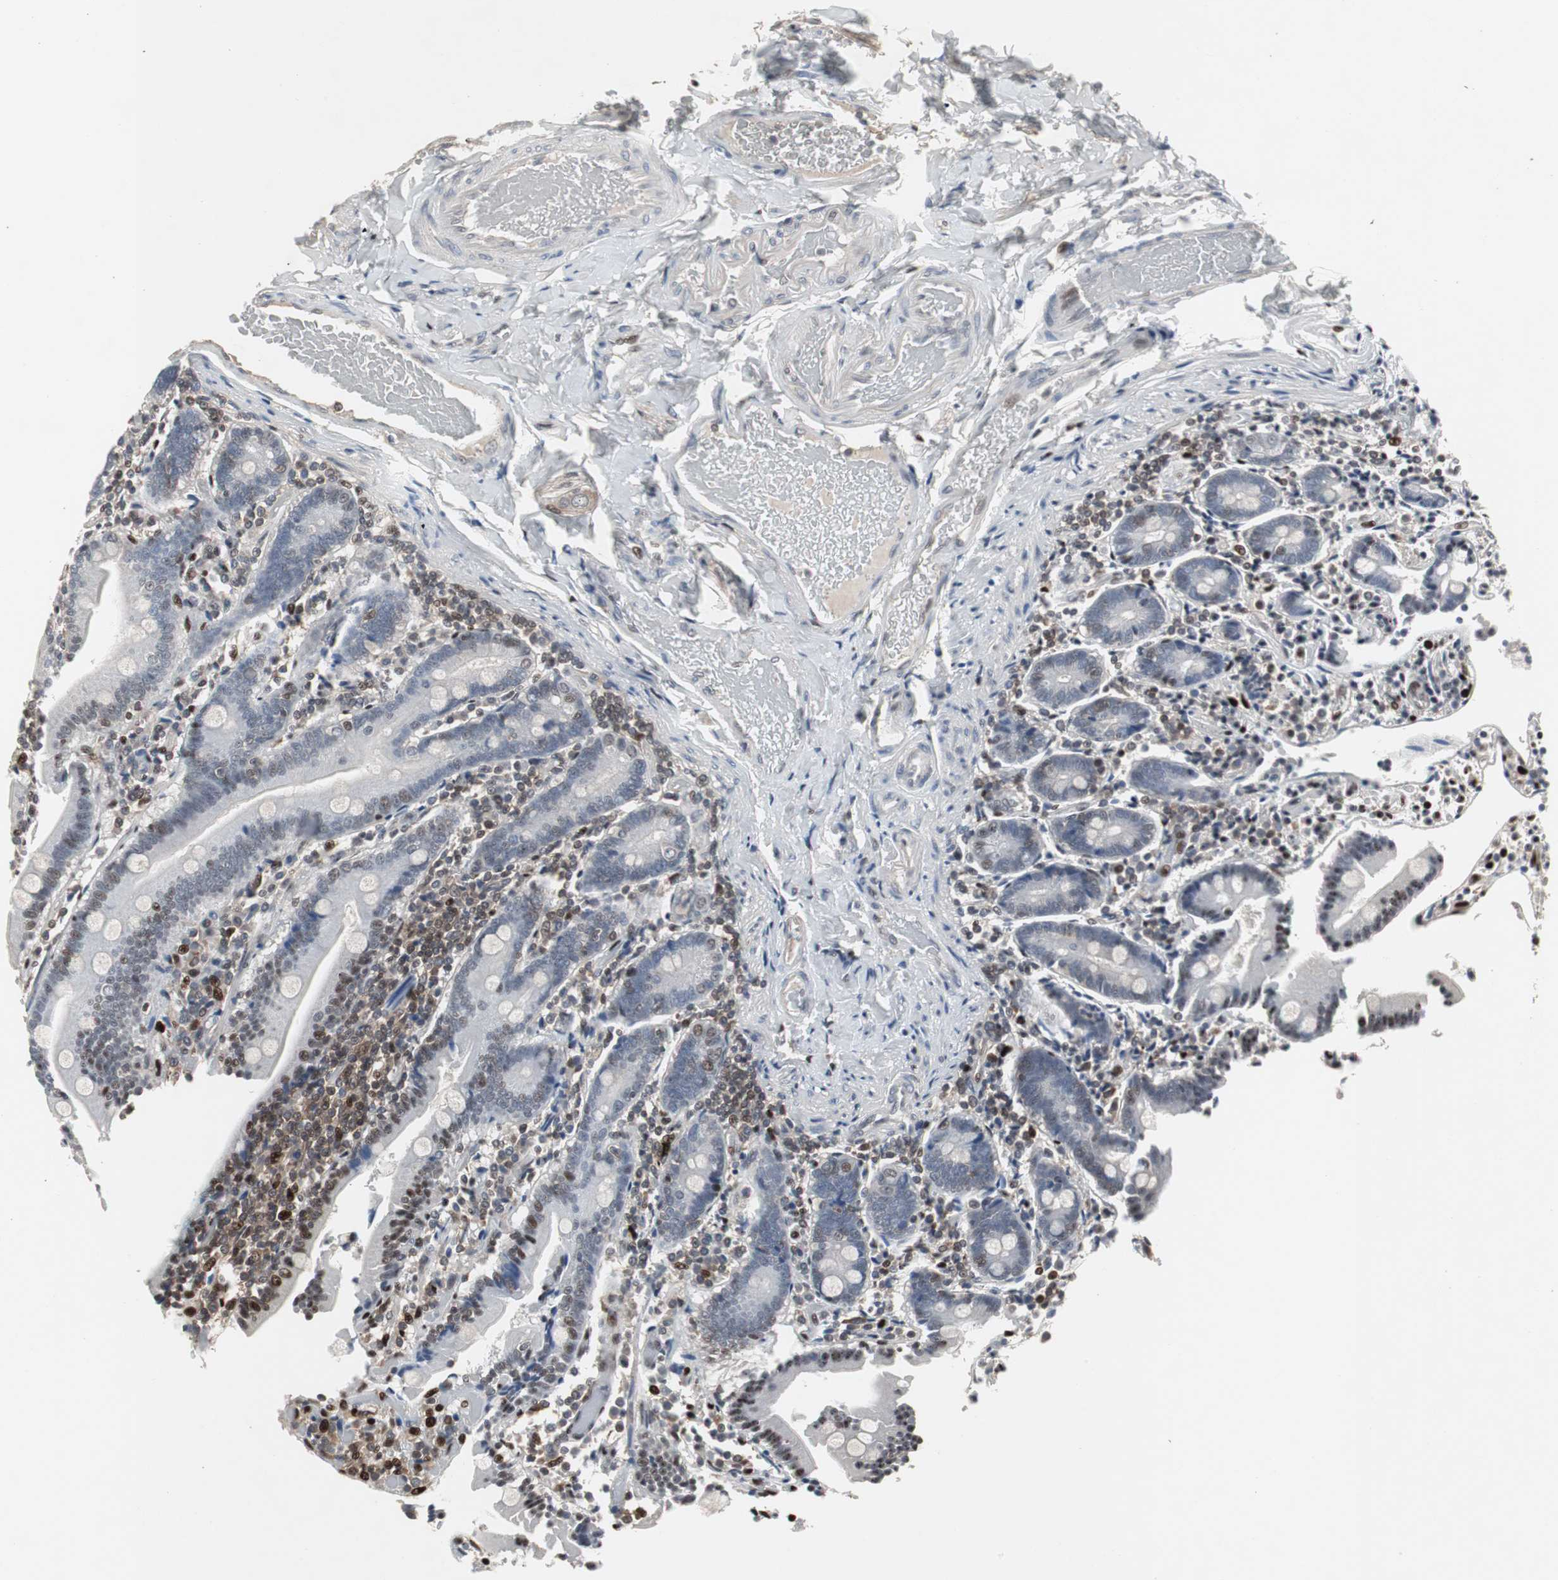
{"staining": {"intensity": "moderate", "quantity": "<25%", "location": "nuclear"}, "tissue": "duodenum", "cell_type": "Glandular cells", "image_type": "normal", "snomed": [{"axis": "morphology", "description": "Normal tissue, NOS"}, {"axis": "topography", "description": "Duodenum"}], "caption": "Immunohistochemistry photomicrograph of benign duodenum: human duodenum stained using immunohistochemistry displays low levels of moderate protein expression localized specifically in the nuclear of glandular cells, appearing as a nuclear brown color.", "gene": "GRK2", "patient": {"sex": "female", "age": 53}}